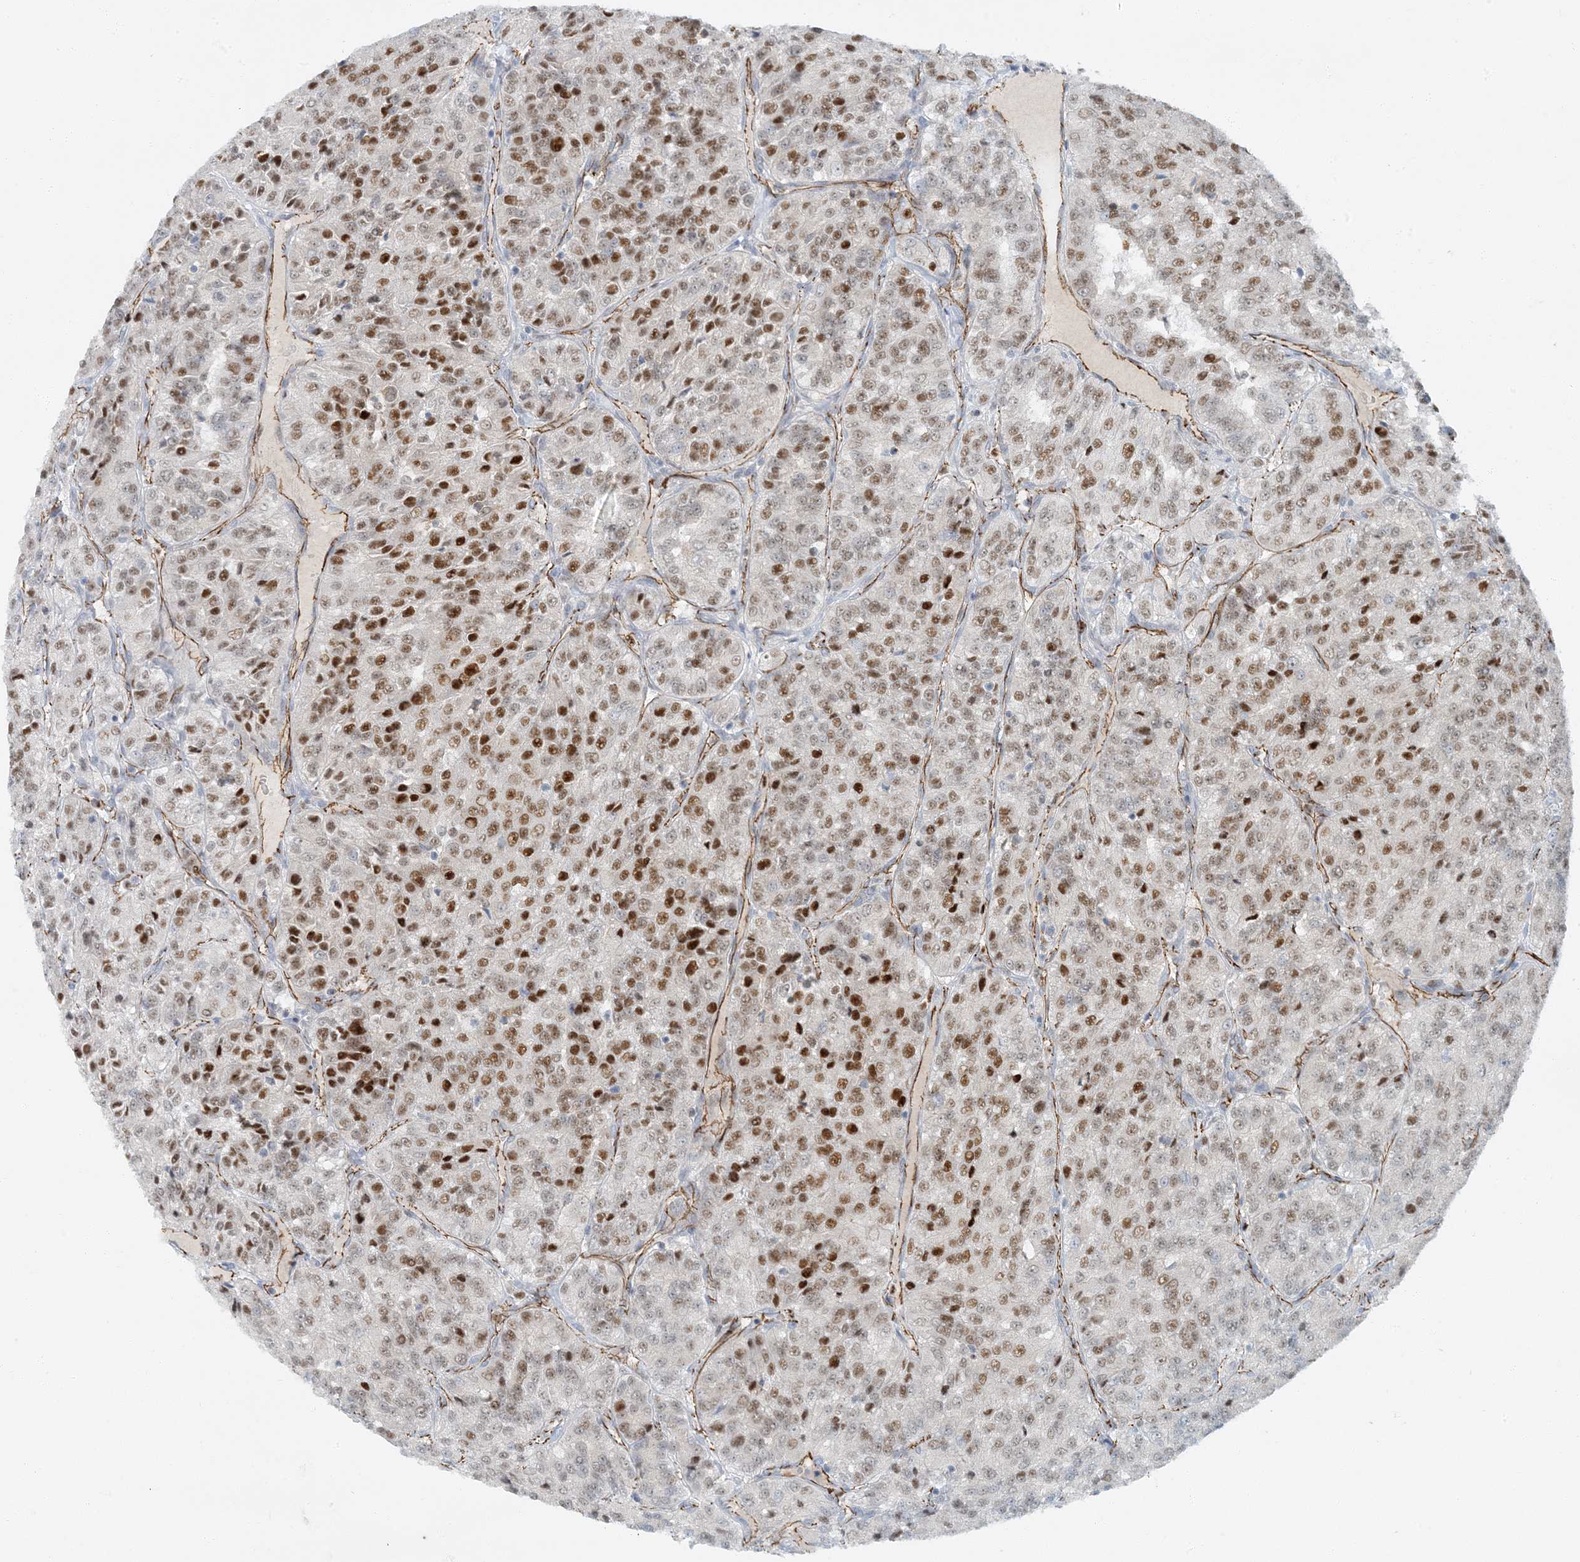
{"staining": {"intensity": "moderate", "quantity": "25%-75%", "location": "nuclear"}, "tissue": "renal cancer", "cell_type": "Tumor cells", "image_type": "cancer", "snomed": [{"axis": "morphology", "description": "Adenocarcinoma, NOS"}, {"axis": "topography", "description": "Kidney"}], "caption": "This is an image of IHC staining of renal adenocarcinoma, which shows moderate positivity in the nuclear of tumor cells.", "gene": "AK9", "patient": {"sex": "female", "age": 63}}